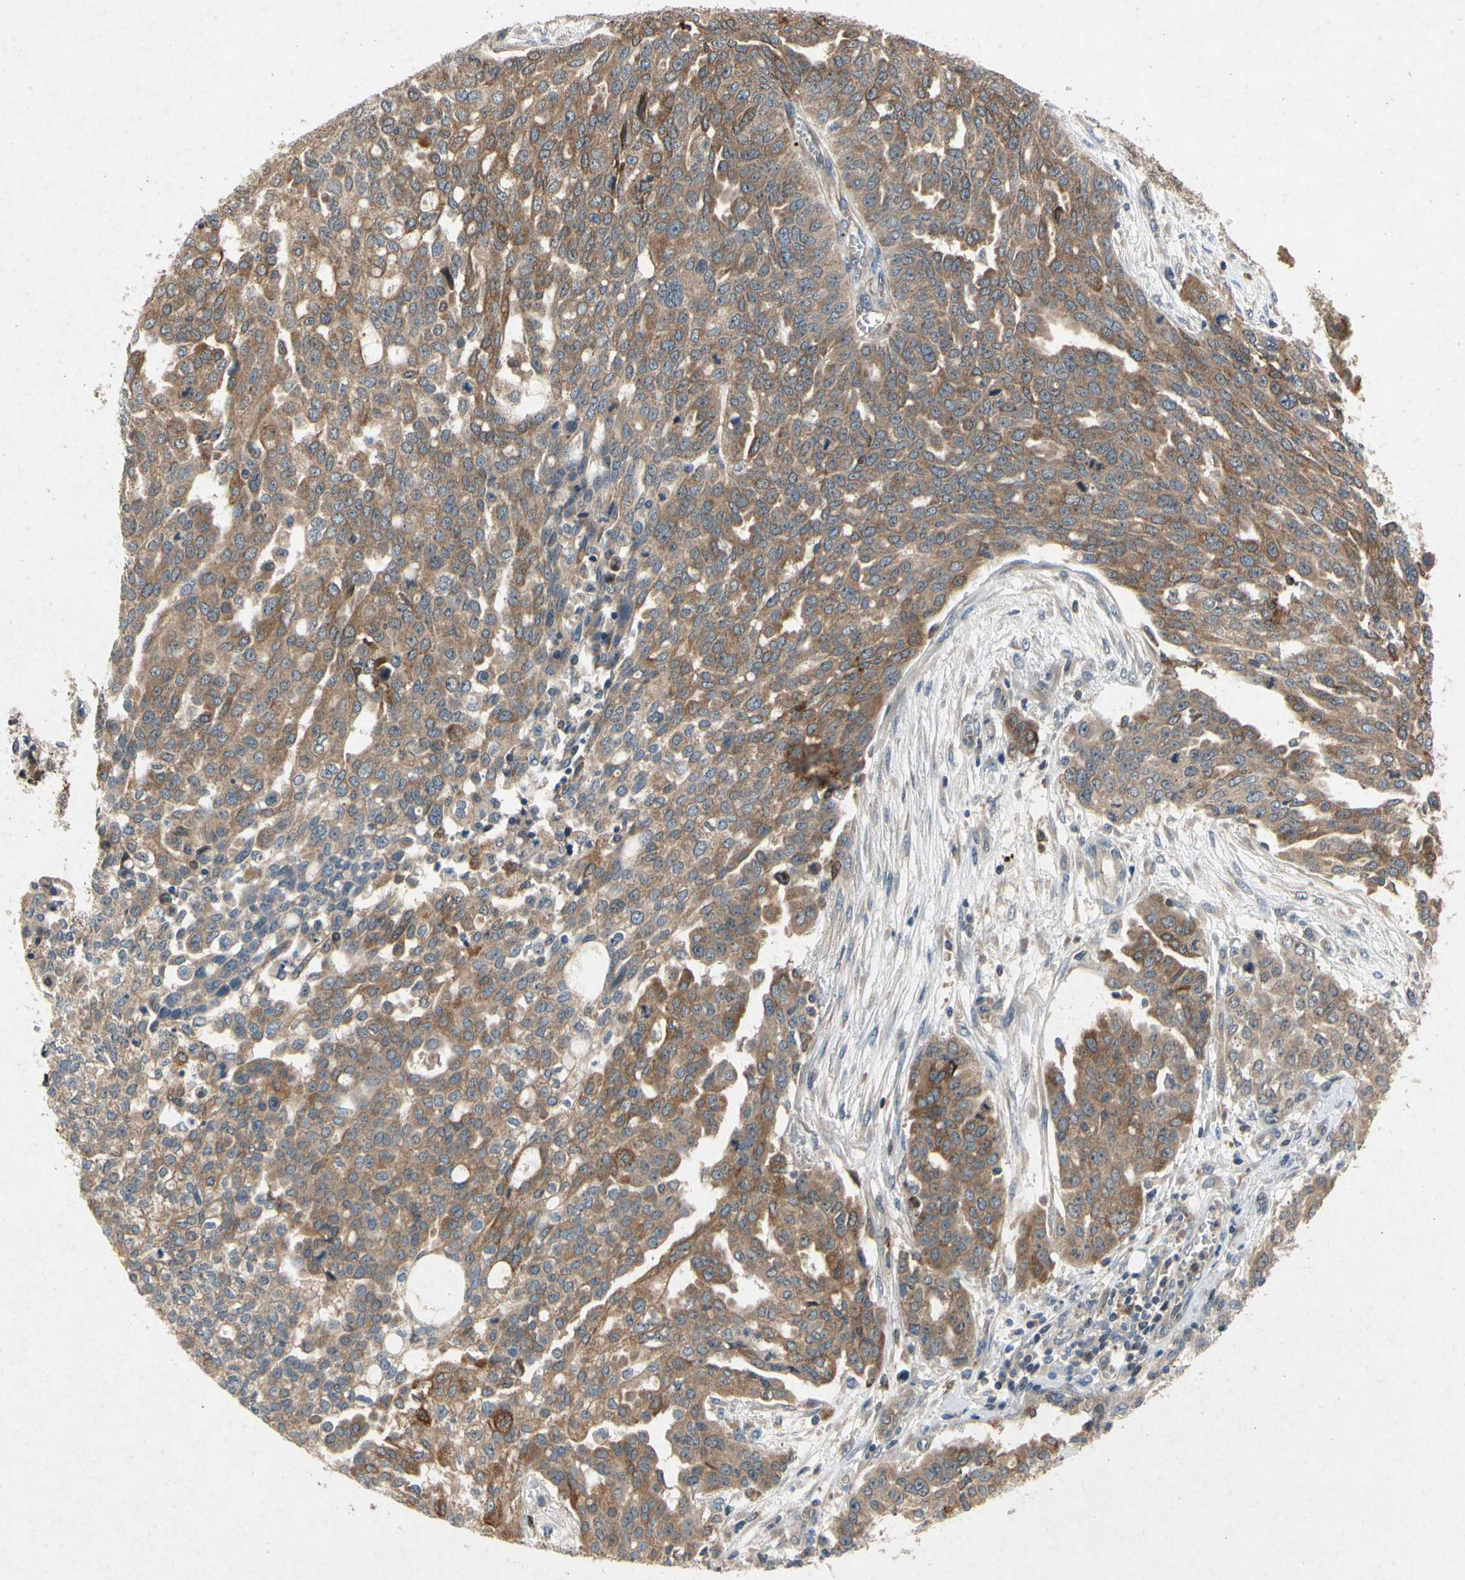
{"staining": {"intensity": "moderate", "quantity": ">75%", "location": "cytoplasmic/membranous"}, "tissue": "ovarian cancer", "cell_type": "Tumor cells", "image_type": "cancer", "snomed": [{"axis": "morphology", "description": "Cystadenocarcinoma, serous, NOS"}, {"axis": "topography", "description": "Soft tissue"}, {"axis": "topography", "description": "Ovary"}], "caption": "IHC of human serous cystadenocarcinoma (ovarian) demonstrates medium levels of moderate cytoplasmic/membranous expression in about >75% of tumor cells.", "gene": "RPS6KA1", "patient": {"sex": "female", "age": 57}}